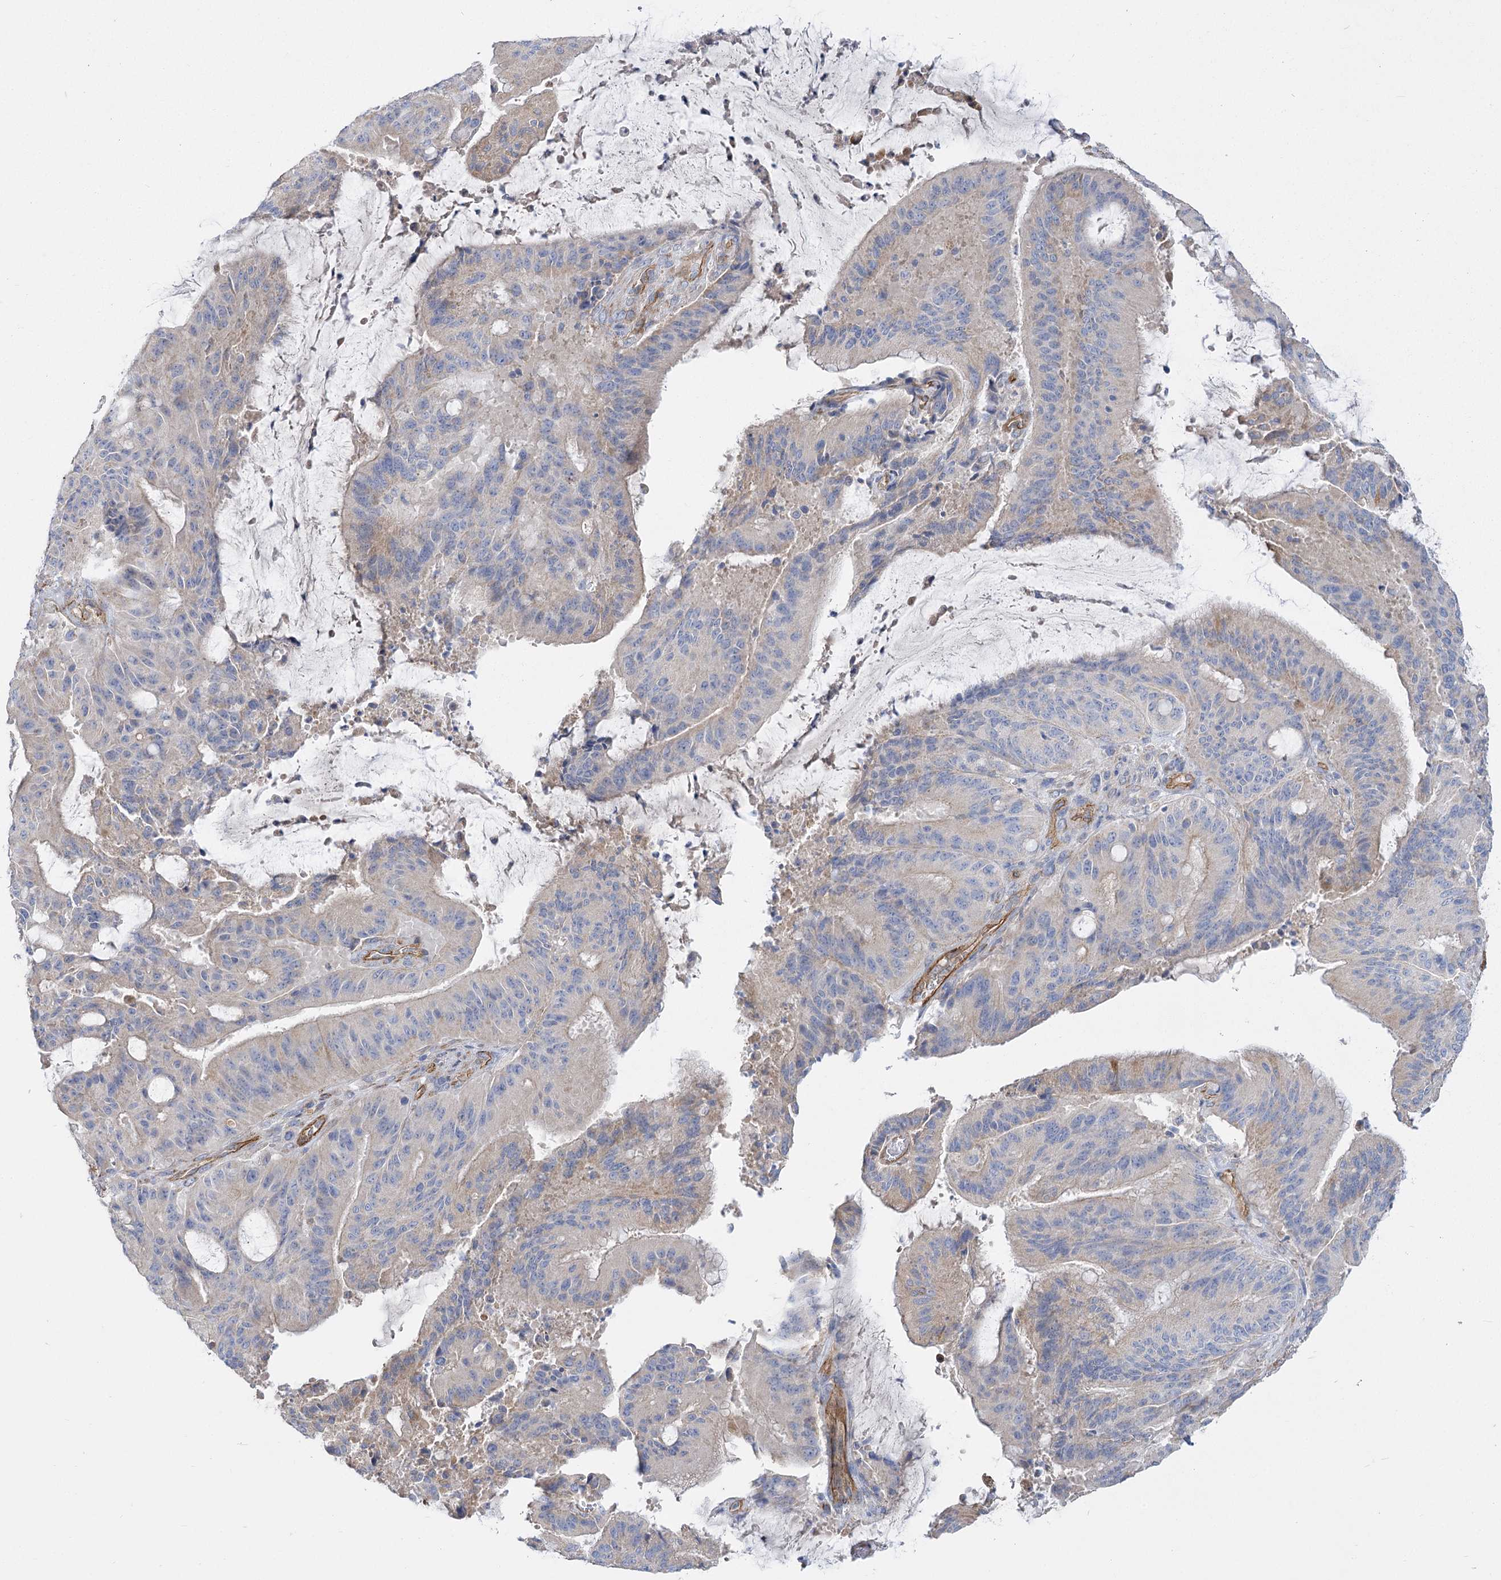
{"staining": {"intensity": "negative", "quantity": "none", "location": "none"}, "tissue": "liver cancer", "cell_type": "Tumor cells", "image_type": "cancer", "snomed": [{"axis": "morphology", "description": "Normal tissue, NOS"}, {"axis": "morphology", "description": "Cholangiocarcinoma"}, {"axis": "topography", "description": "Liver"}, {"axis": "topography", "description": "Peripheral nerve tissue"}], "caption": "Histopathology image shows no protein positivity in tumor cells of liver cancer tissue.", "gene": "RMDN2", "patient": {"sex": "female", "age": 73}}